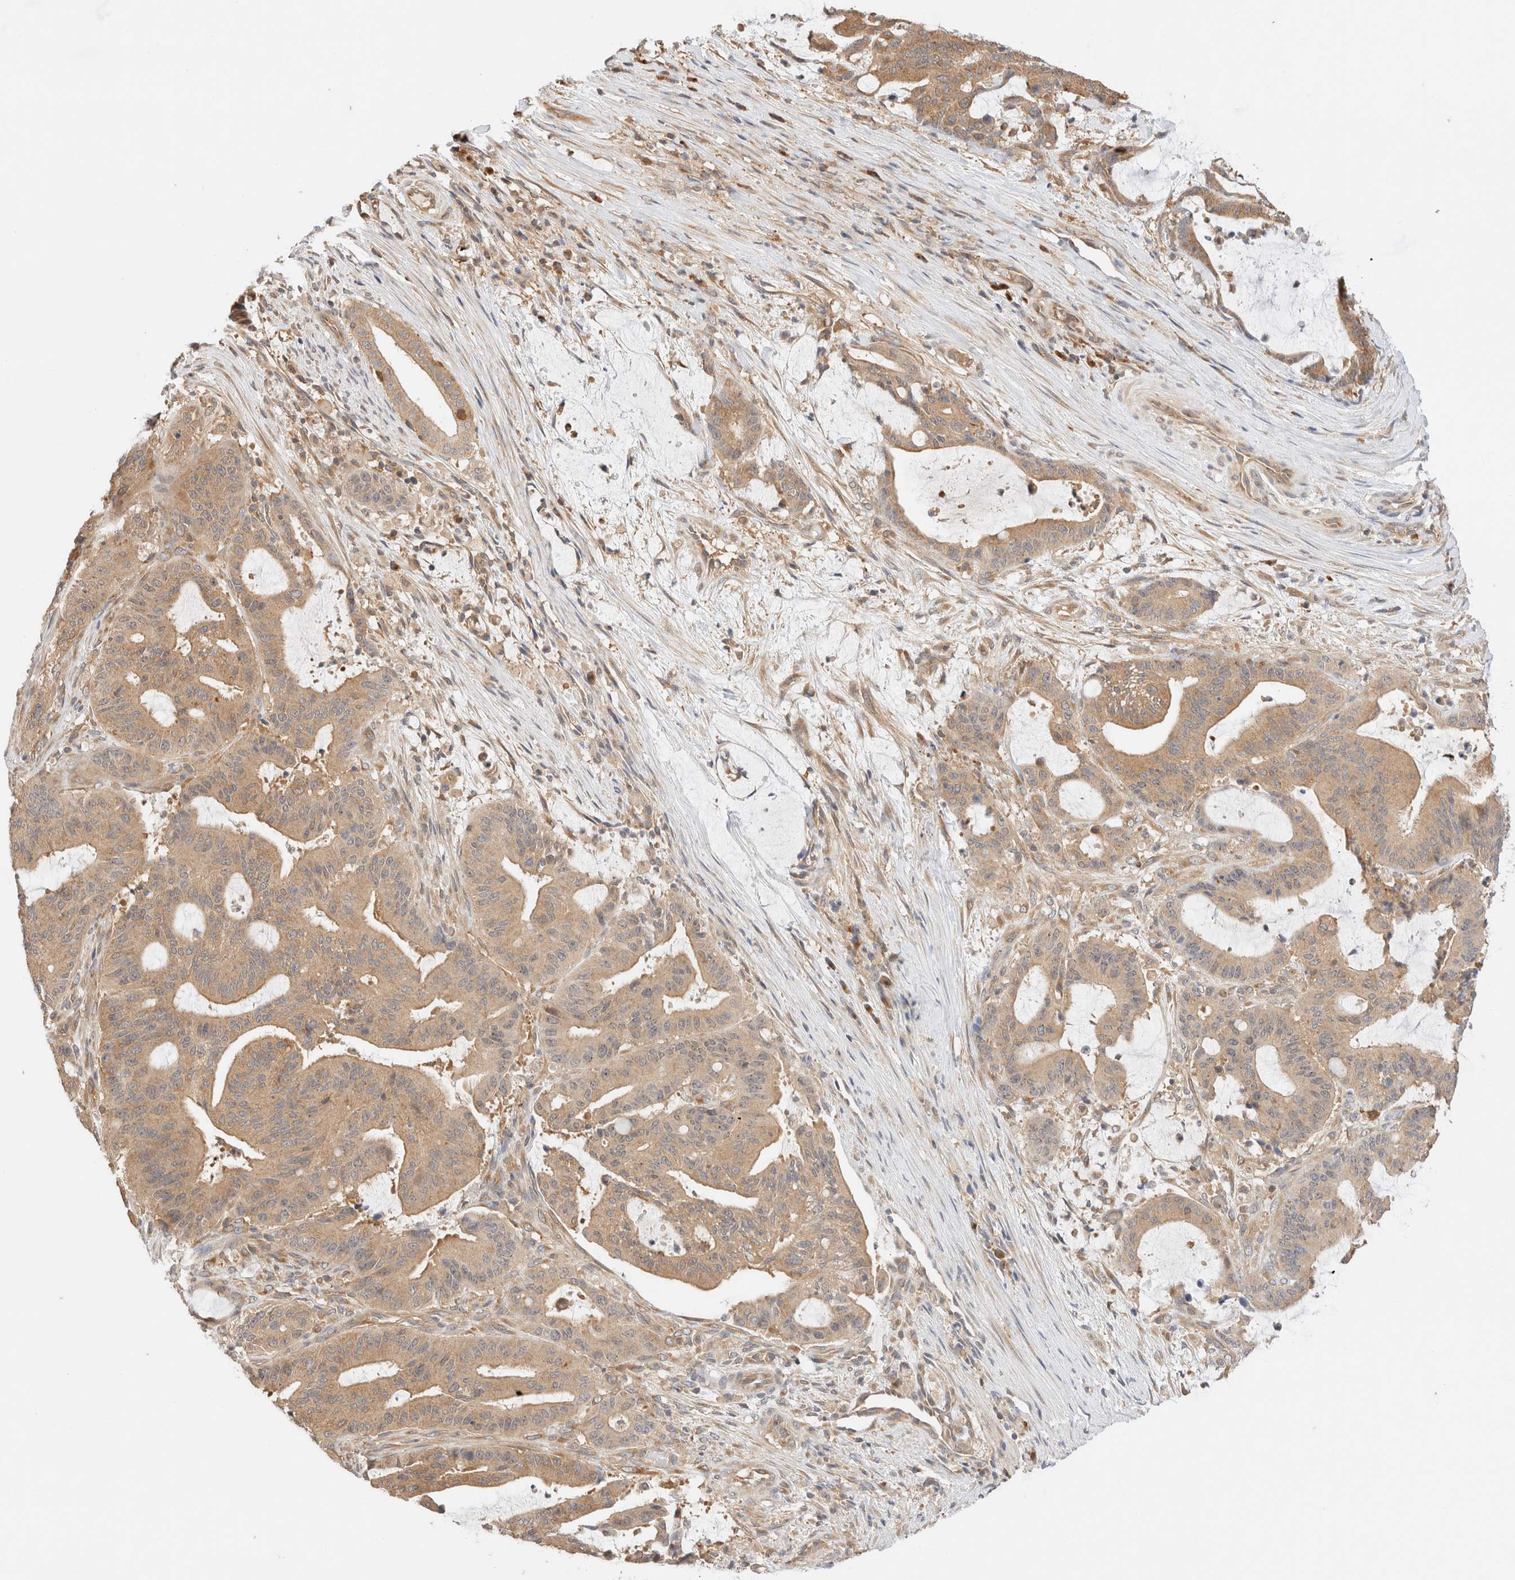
{"staining": {"intensity": "moderate", "quantity": ">75%", "location": "cytoplasmic/membranous"}, "tissue": "liver cancer", "cell_type": "Tumor cells", "image_type": "cancer", "snomed": [{"axis": "morphology", "description": "Normal tissue, NOS"}, {"axis": "morphology", "description": "Cholangiocarcinoma"}, {"axis": "topography", "description": "Liver"}, {"axis": "topography", "description": "Peripheral nerve tissue"}], "caption": "Tumor cells display medium levels of moderate cytoplasmic/membranous staining in about >75% of cells in liver cholangiocarcinoma.", "gene": "RABEP1", "patient": {"sex": "female", "age": 73}}